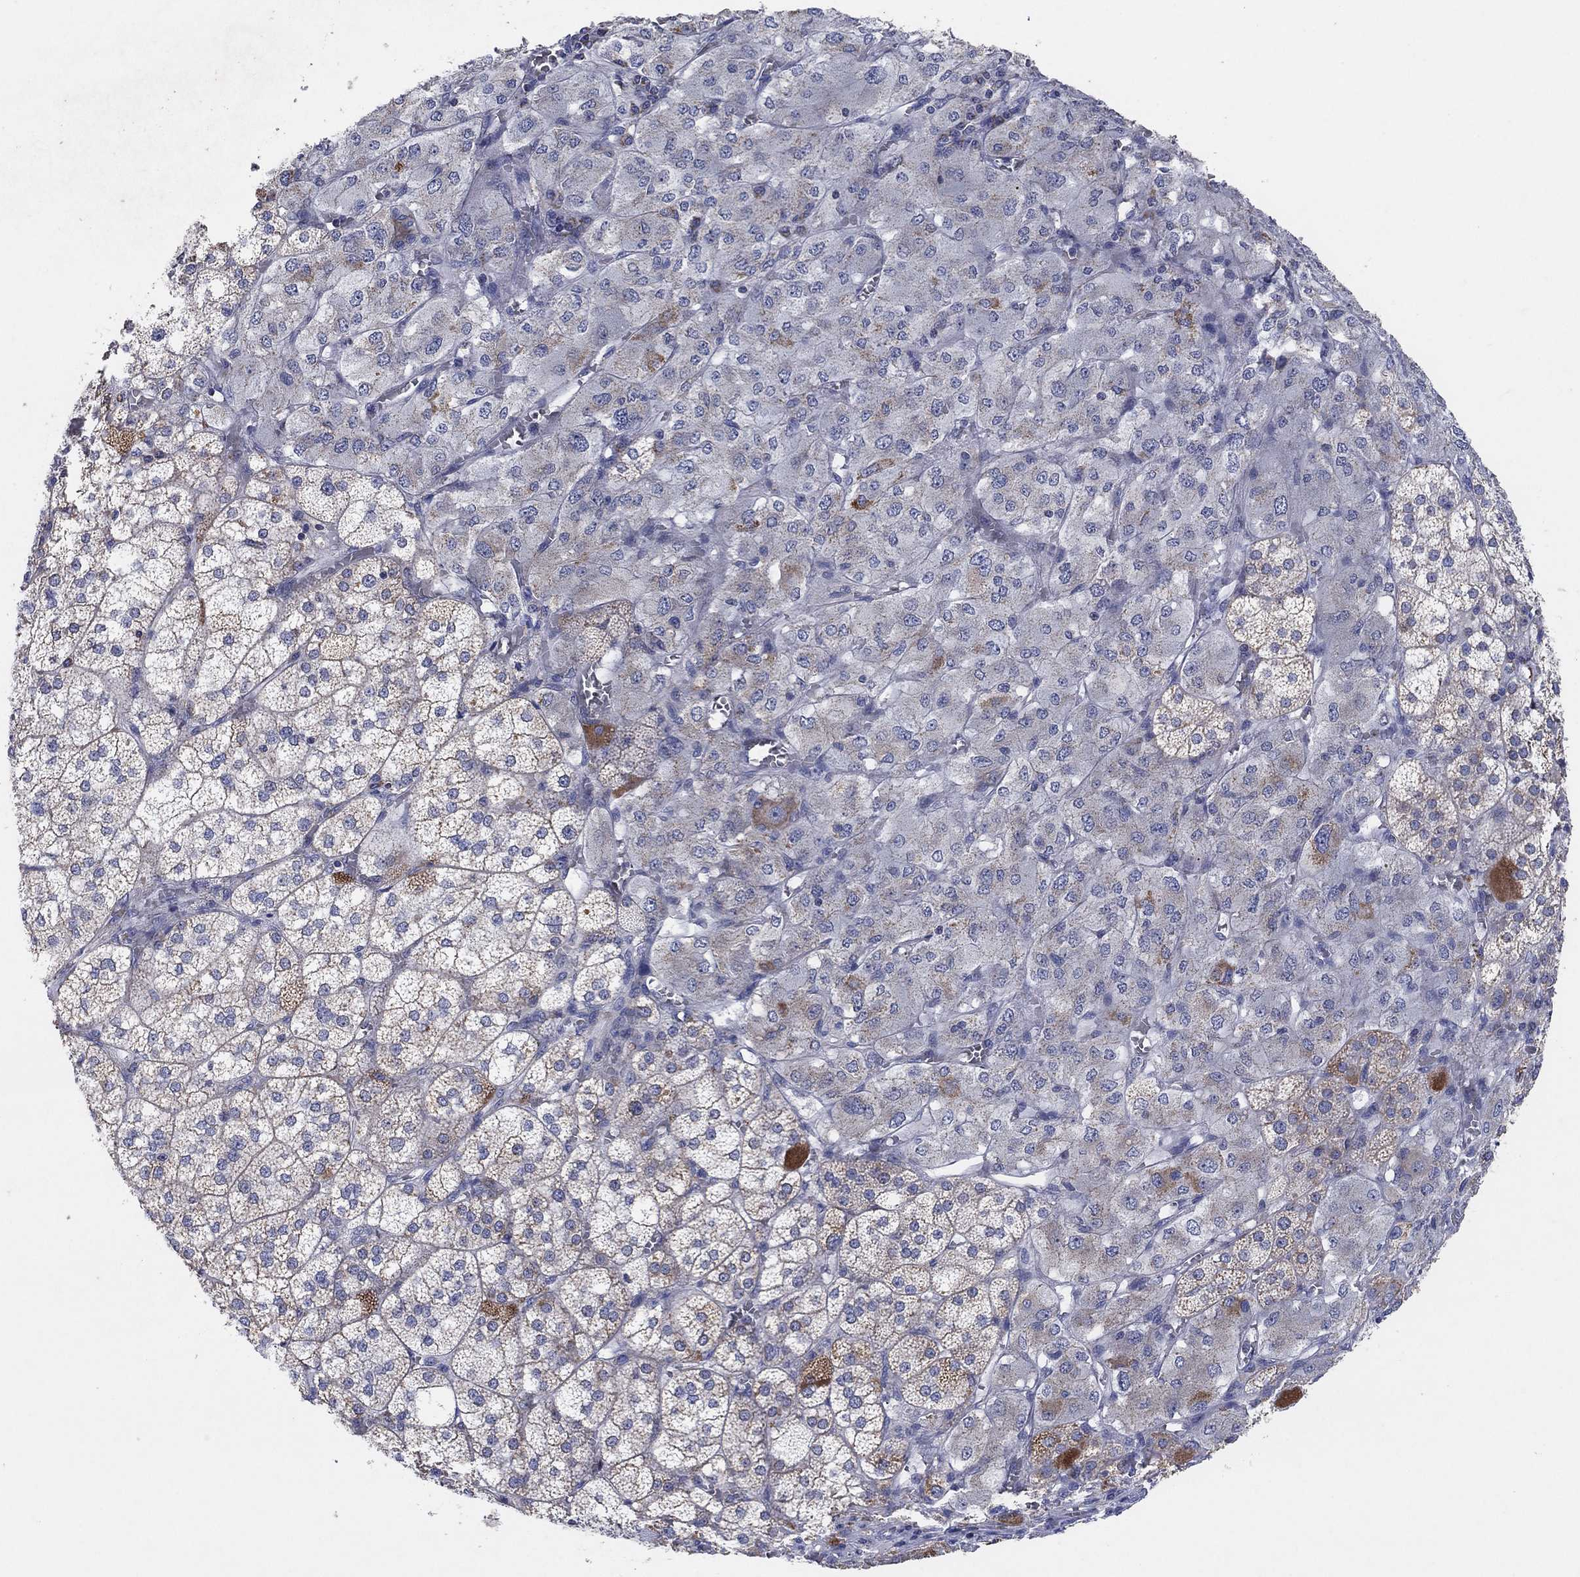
{"staining": {"intensity": "moderate", "quantity": "<25%", "location": "cytoplasmic/membranous"}, "tissue": "adrenal gland", "cell_type": "Glandular cells", "image_type": "normal", "snomed": [{"axis": "morphology", "description": "Normal tissue, NOS"}, {"axis": "topography", "description": "Adrenal gland"}], "caption": "This micrograph exhibits normal adrenal gland stained with IHC to label a protein in brown. The cytoplasmic/membranous of glandular cells show moderate positivity for the protein. Nuclei are counter-stained blue.", "gene": "C9orf85", "patient": {"sex": "female", "age": 60}}